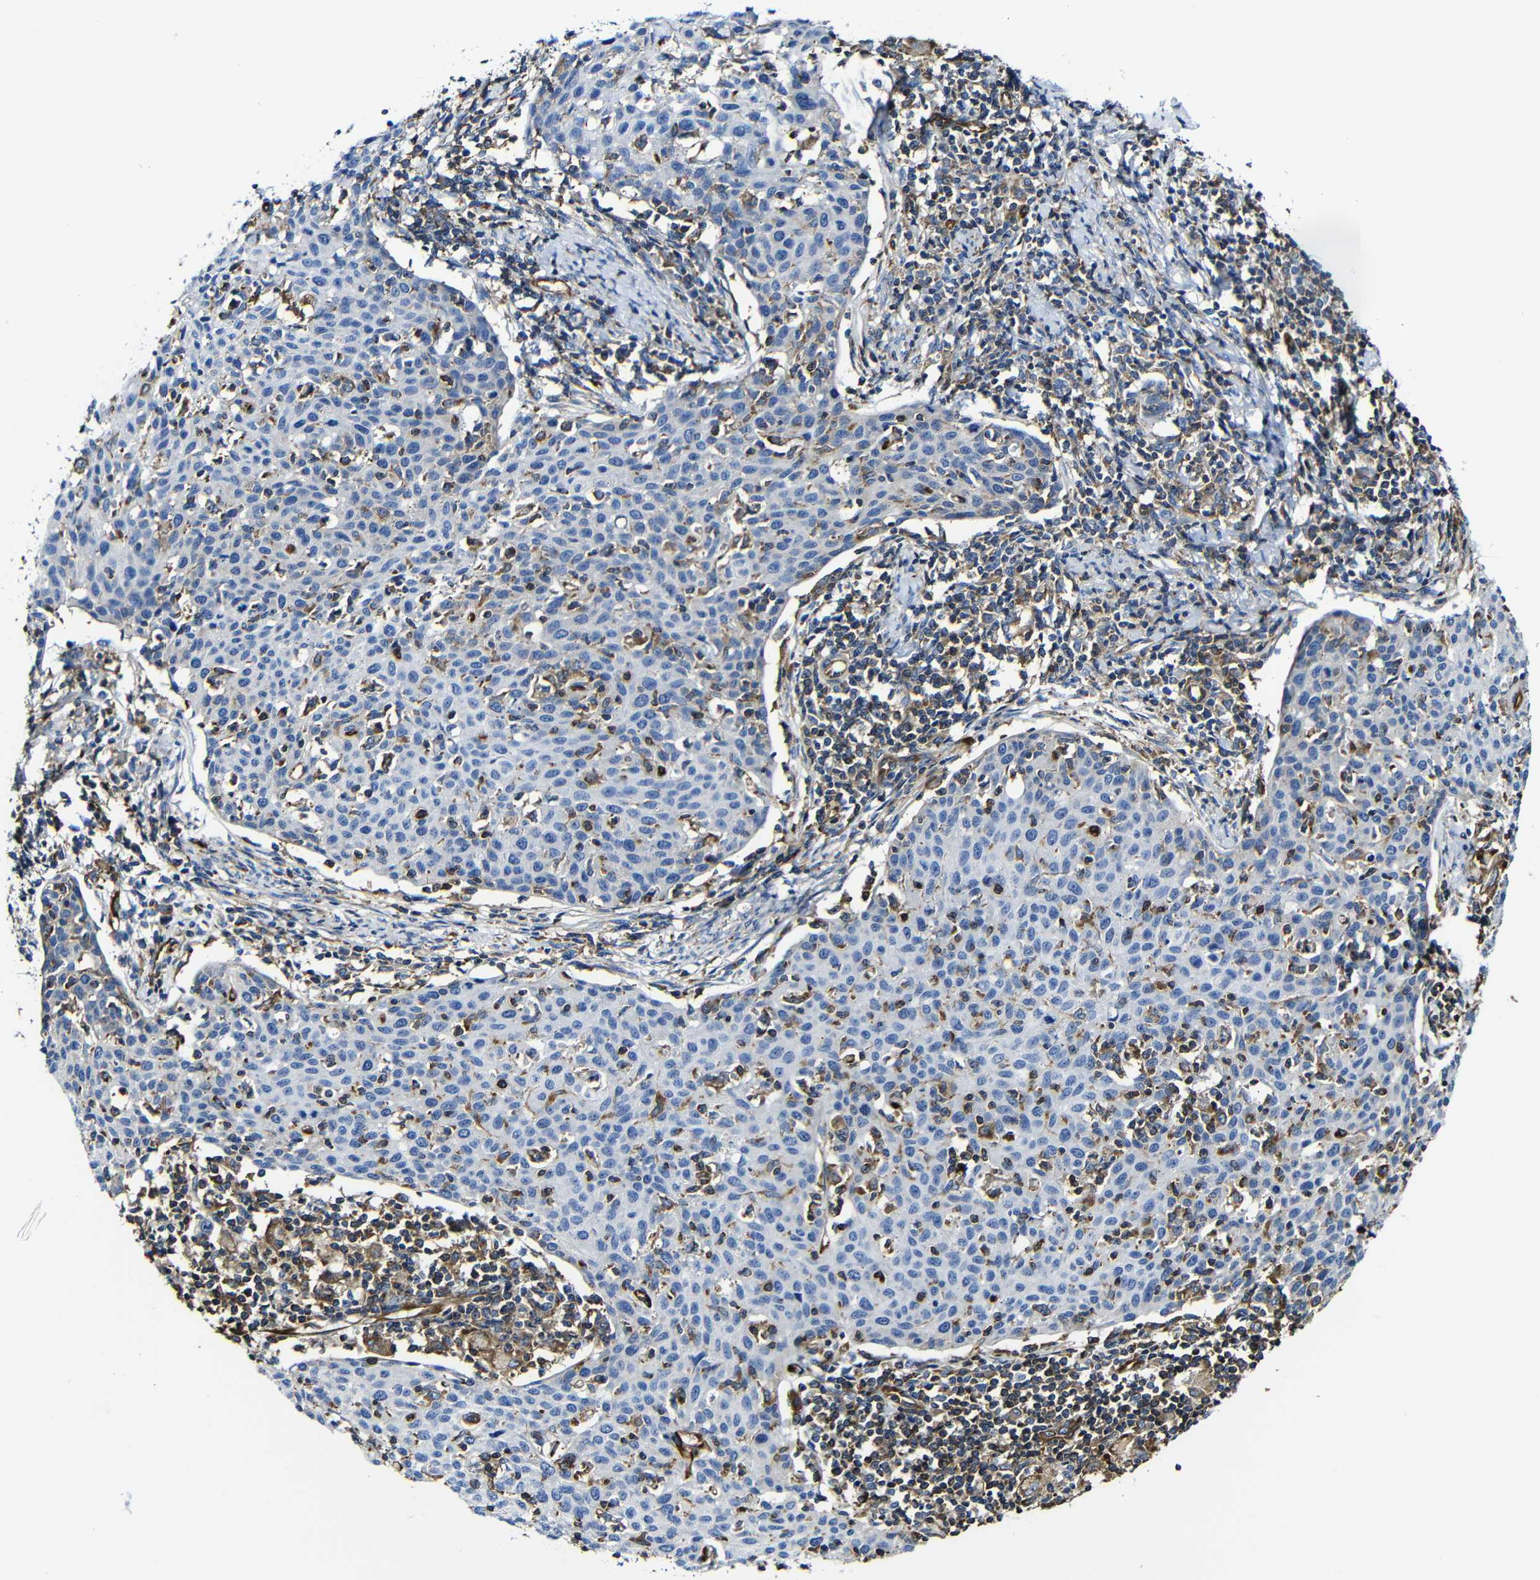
{"staining": {"intensity": "negative", "quantity": "none", "location": "none"}, "tissue": "cervical cancer", "cell_type": "Tumor cells", "image_type": "cancer", "snomed": [{"axis": "morphology", "description": "Squamous cell carcinoma, NOS"}, {"axis": "topography", "description": "Cervix"}], "caption": "Tumor cells are negative for protein expression in human cervical squamous cell carcinoma.", "gene": "MSN", "patient": {"sex": "female", "age": 38}}